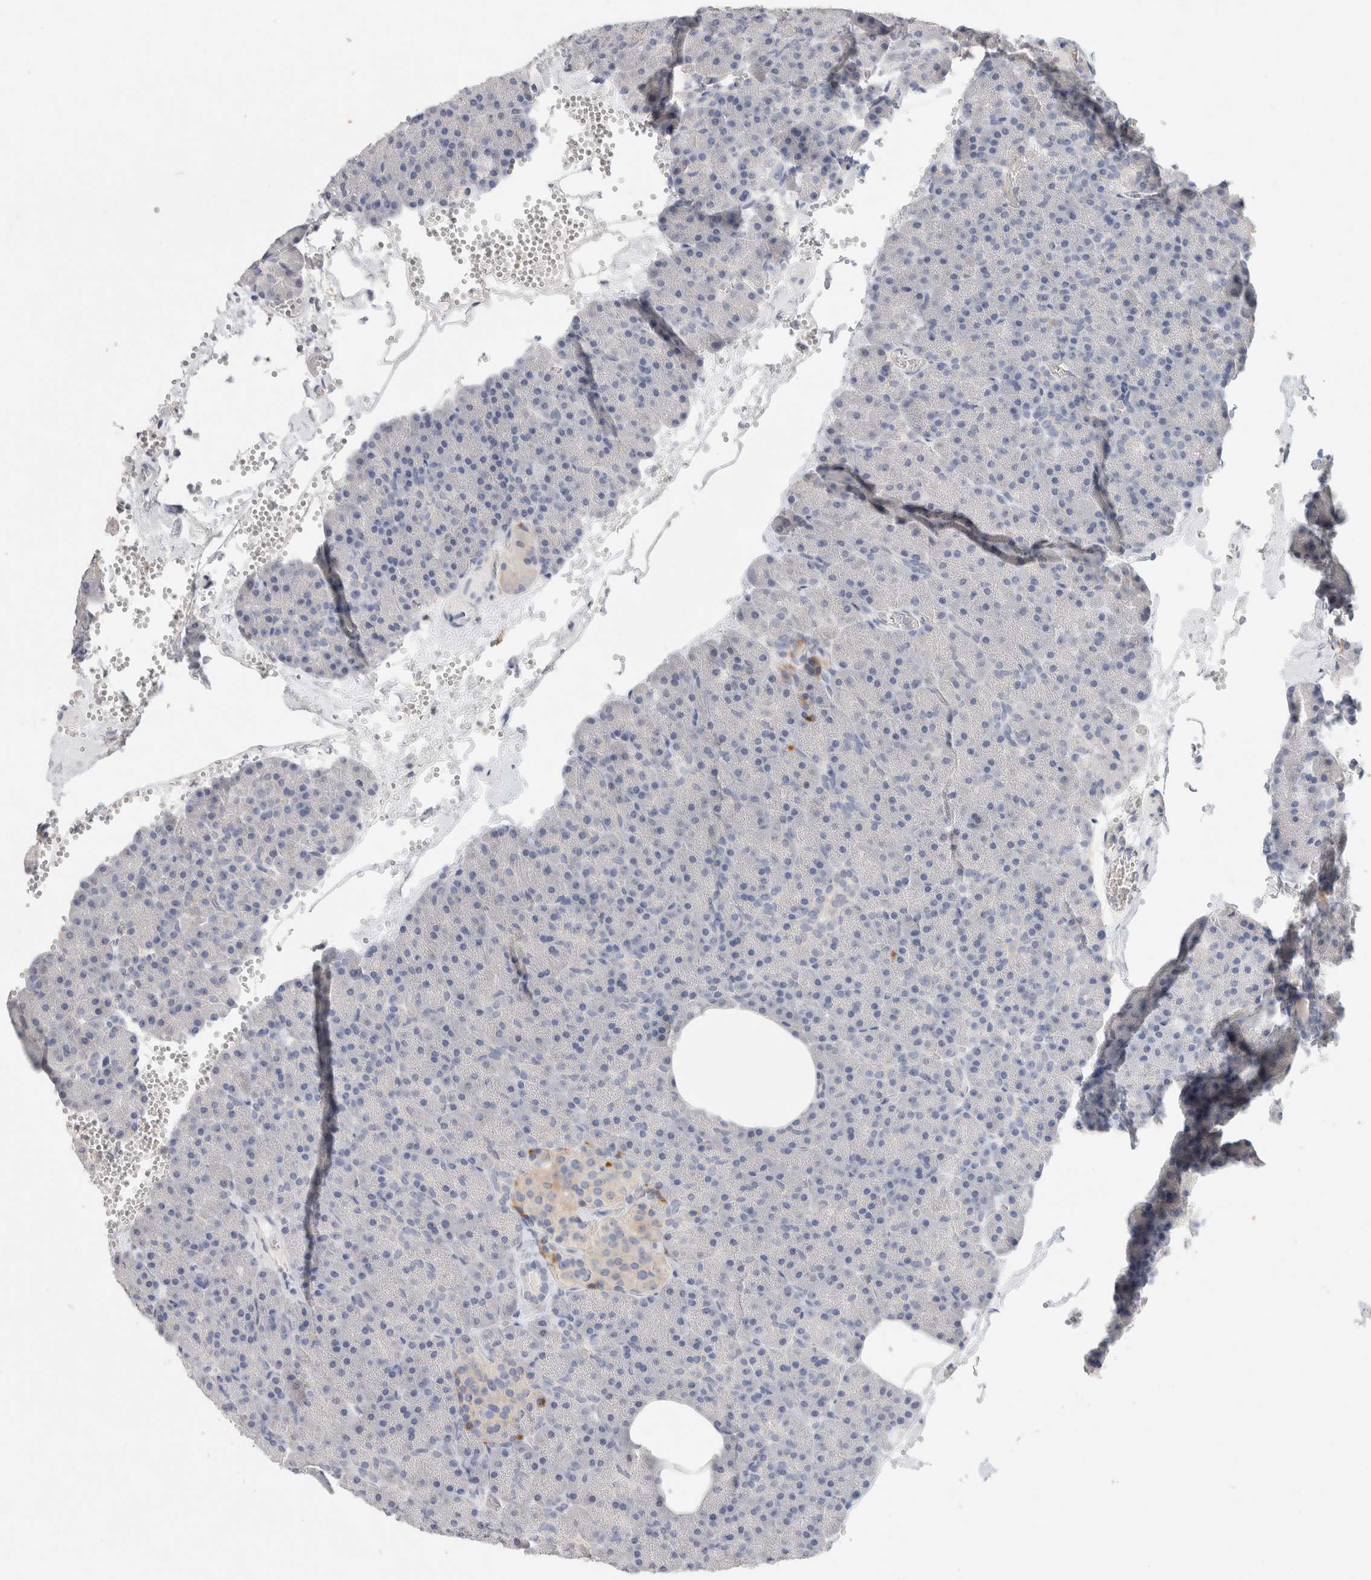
{"staining": {"intensity": "negative", "quantity": "none", "location": "none"}, "tissue": "pancreas", "cell_type": "Exocrine glandular cells", "image_type": "normal", "snomed": [{"axis": "morphology", "description": "Normal tissue, NOS"}, {"axis": "morphology", "description": "Carcinoid, malignant, NOS"}, {"axis": "topography", "description": "Pancreas"}], "caption": "High magnification brightfield microscopy of unremarkable pancreas stained with DAB (3,3'-diaminobenzidine) (brown) and counterstained with hematoxylin (blue): exocrine glandular cells show no significant positivity.", "gene": "MPP2", "patient": {"sex": "female", "age": 35}}